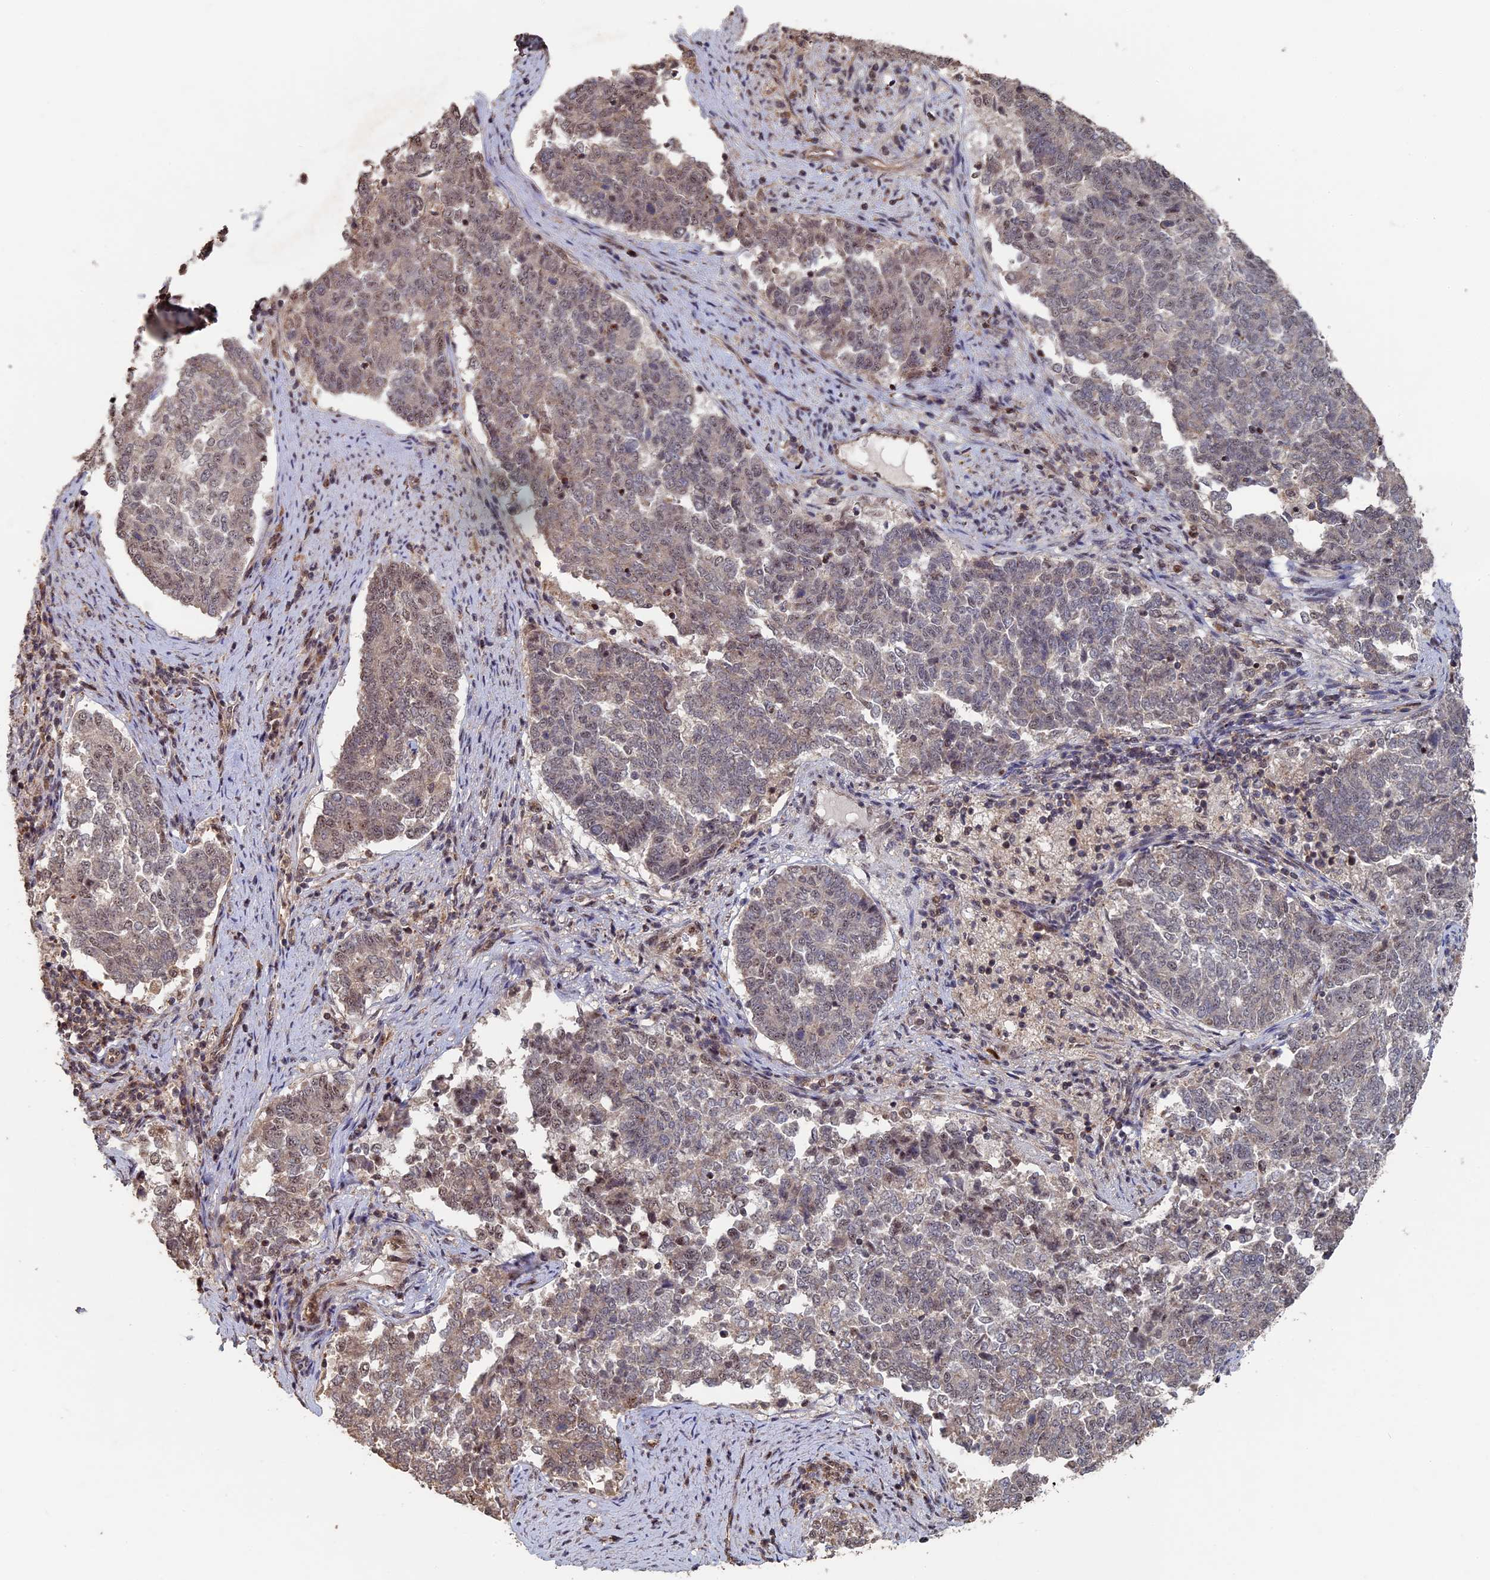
{"staining": {"intensity": "weak", "quantity": "25%-75%", "location": "nuclear"}, "tissue": "endometrial cancer", "cell_type": "Tumor cells", "image_type": "cancer", "snomed": [{"axis": "morphology", "description": "Adenocarcinoma, NOS"}, {"axis": "topography", "description": "Endometrium"}], "caption": "Weak nuclear protein expression is present in about 25%-75% of tumor cells in endometrial cancer (adenocarcinoma). Immunohistochemistry stains the protein in brown and the nuclei are stained blue.", "gene": "KIAA1328", "patient": {"sex": "female", "age": 80}}